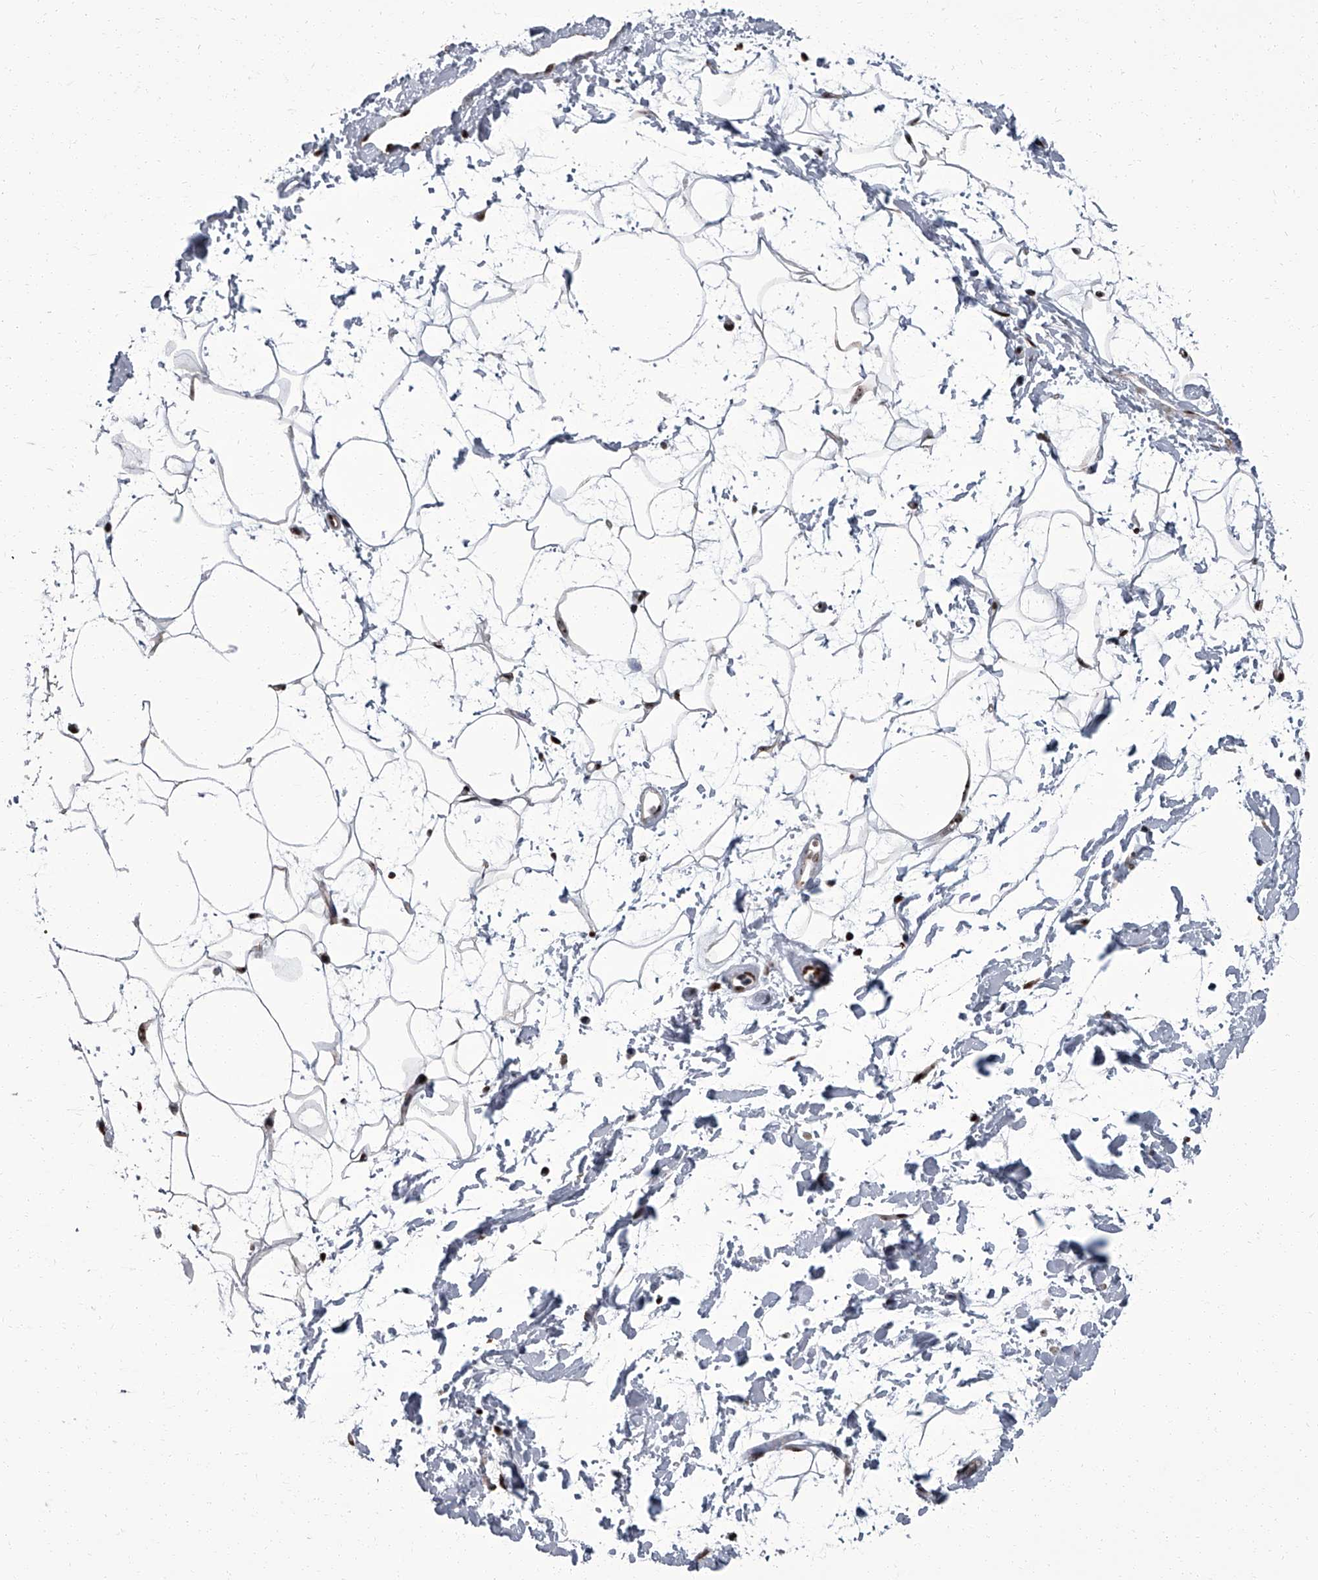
{"staining": {"intensity": "moderate", "quantity": "25%-75%", "location": "nuclear"}, "tissue": "adipose tissue", "cell_type": "Adipocytes", "image_type": "normal", "snomed": [{"axis": "morphology", "description": "Normal tissue, NOS"}, {"axis": "topography", "description": "Soft tissue"}], "caption": "A photomicrograph showing moderate nuclear staining in approximately 25%-75% of adipocytes in normal adipose tissue, as visualized by brown immunohistochemical staining.", "gene": "ZNF518B", "patient": {"sex": "male", "age": 72}}